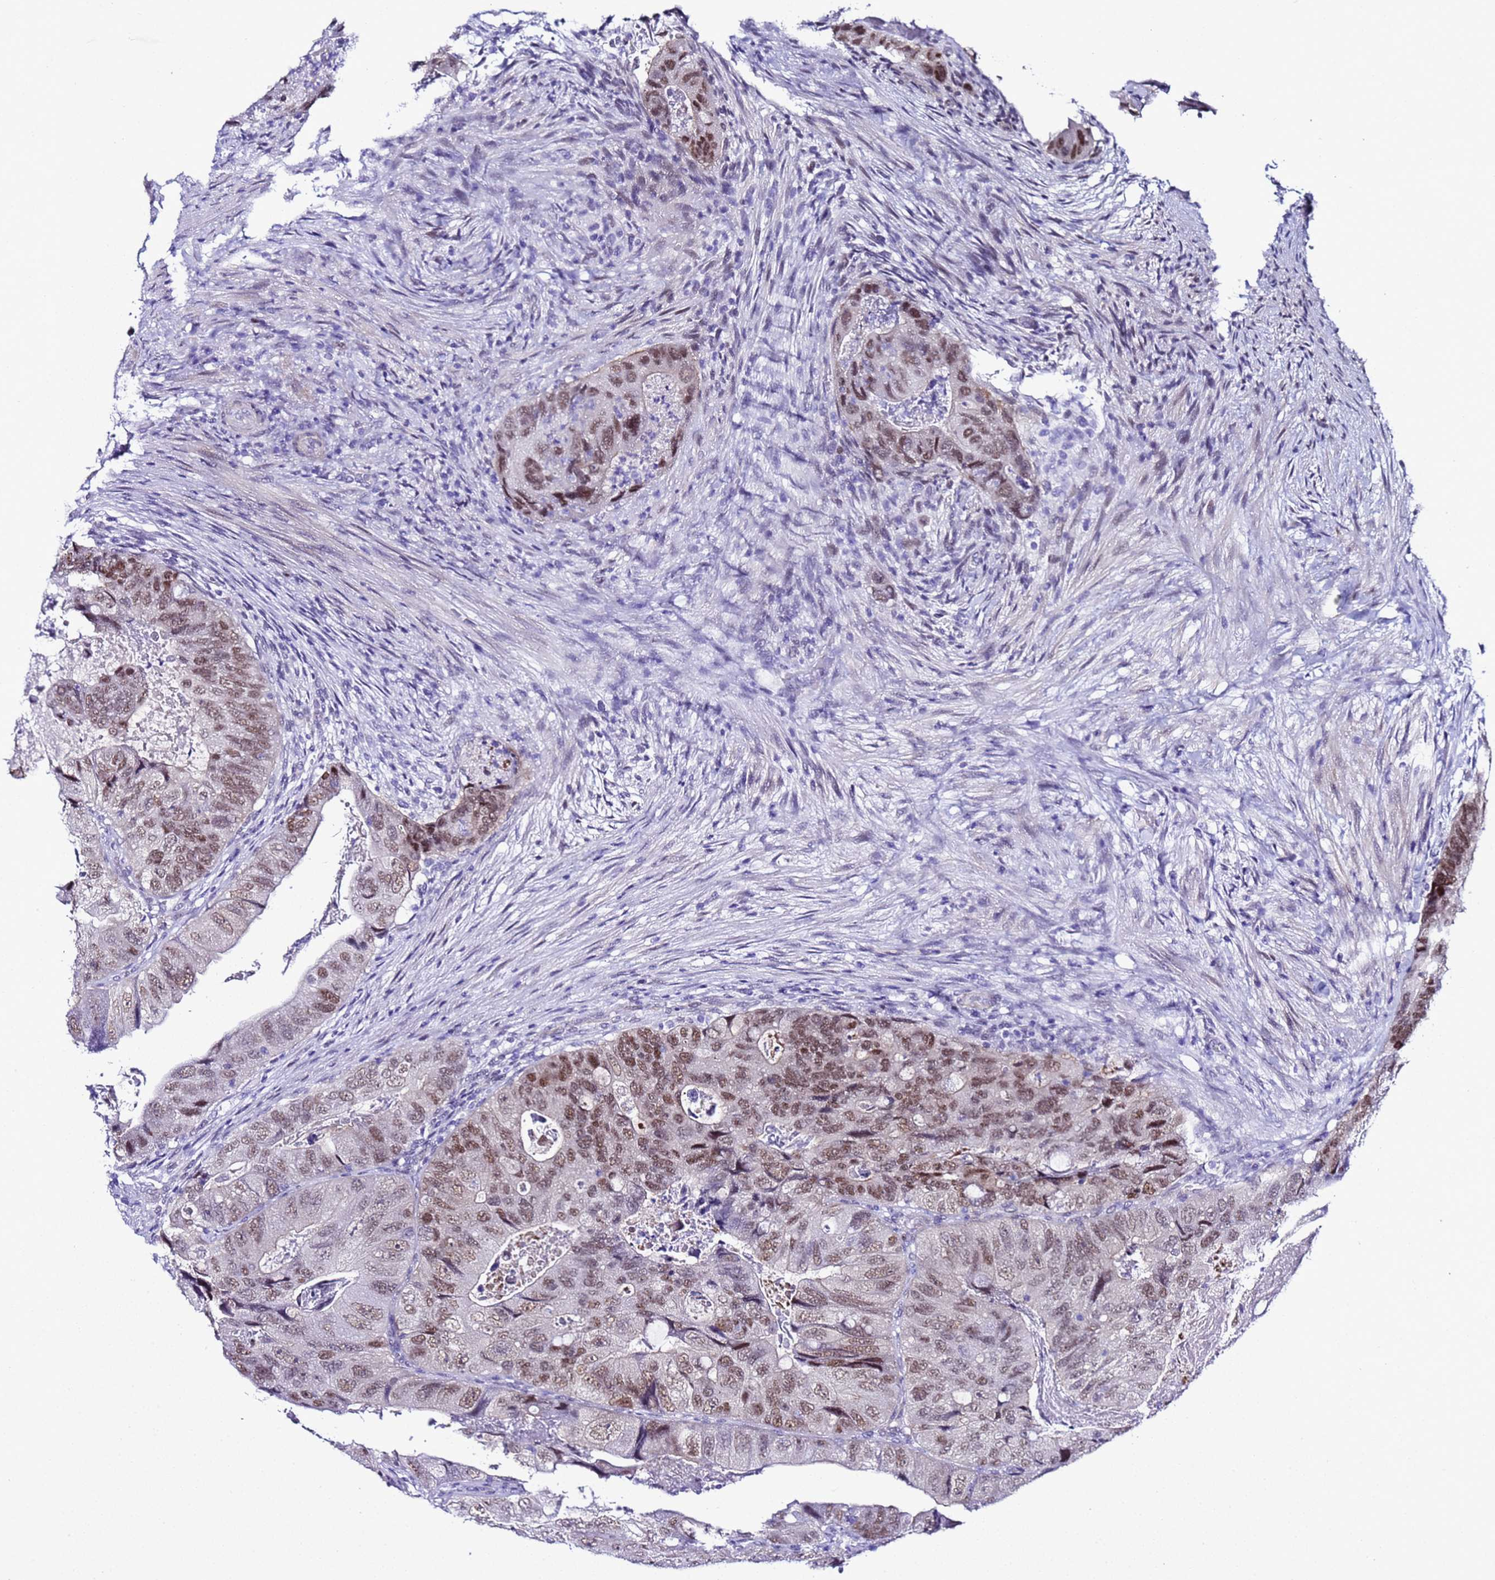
{"staining": {"intensity": "moderate", "quantity": ">75%", "location": "nuclear"}, "tissue": "colorectal cancer", "cell_type": "Tumor cells", "image_type": "cancer", "snomed": [{"axis": "morphology", "description": "Adenocarcinoma, NOS"}, {"axis": "topography", "description": "Rectum"}], "caption": "The micrograph demonstrates staining of adenocarcinoma (colorectal), revealing moderate nuclear protein positivity (brown color) within tumor cells.", "gene": "BCL7A", "patient": {"sex": "male", "age": 63}}